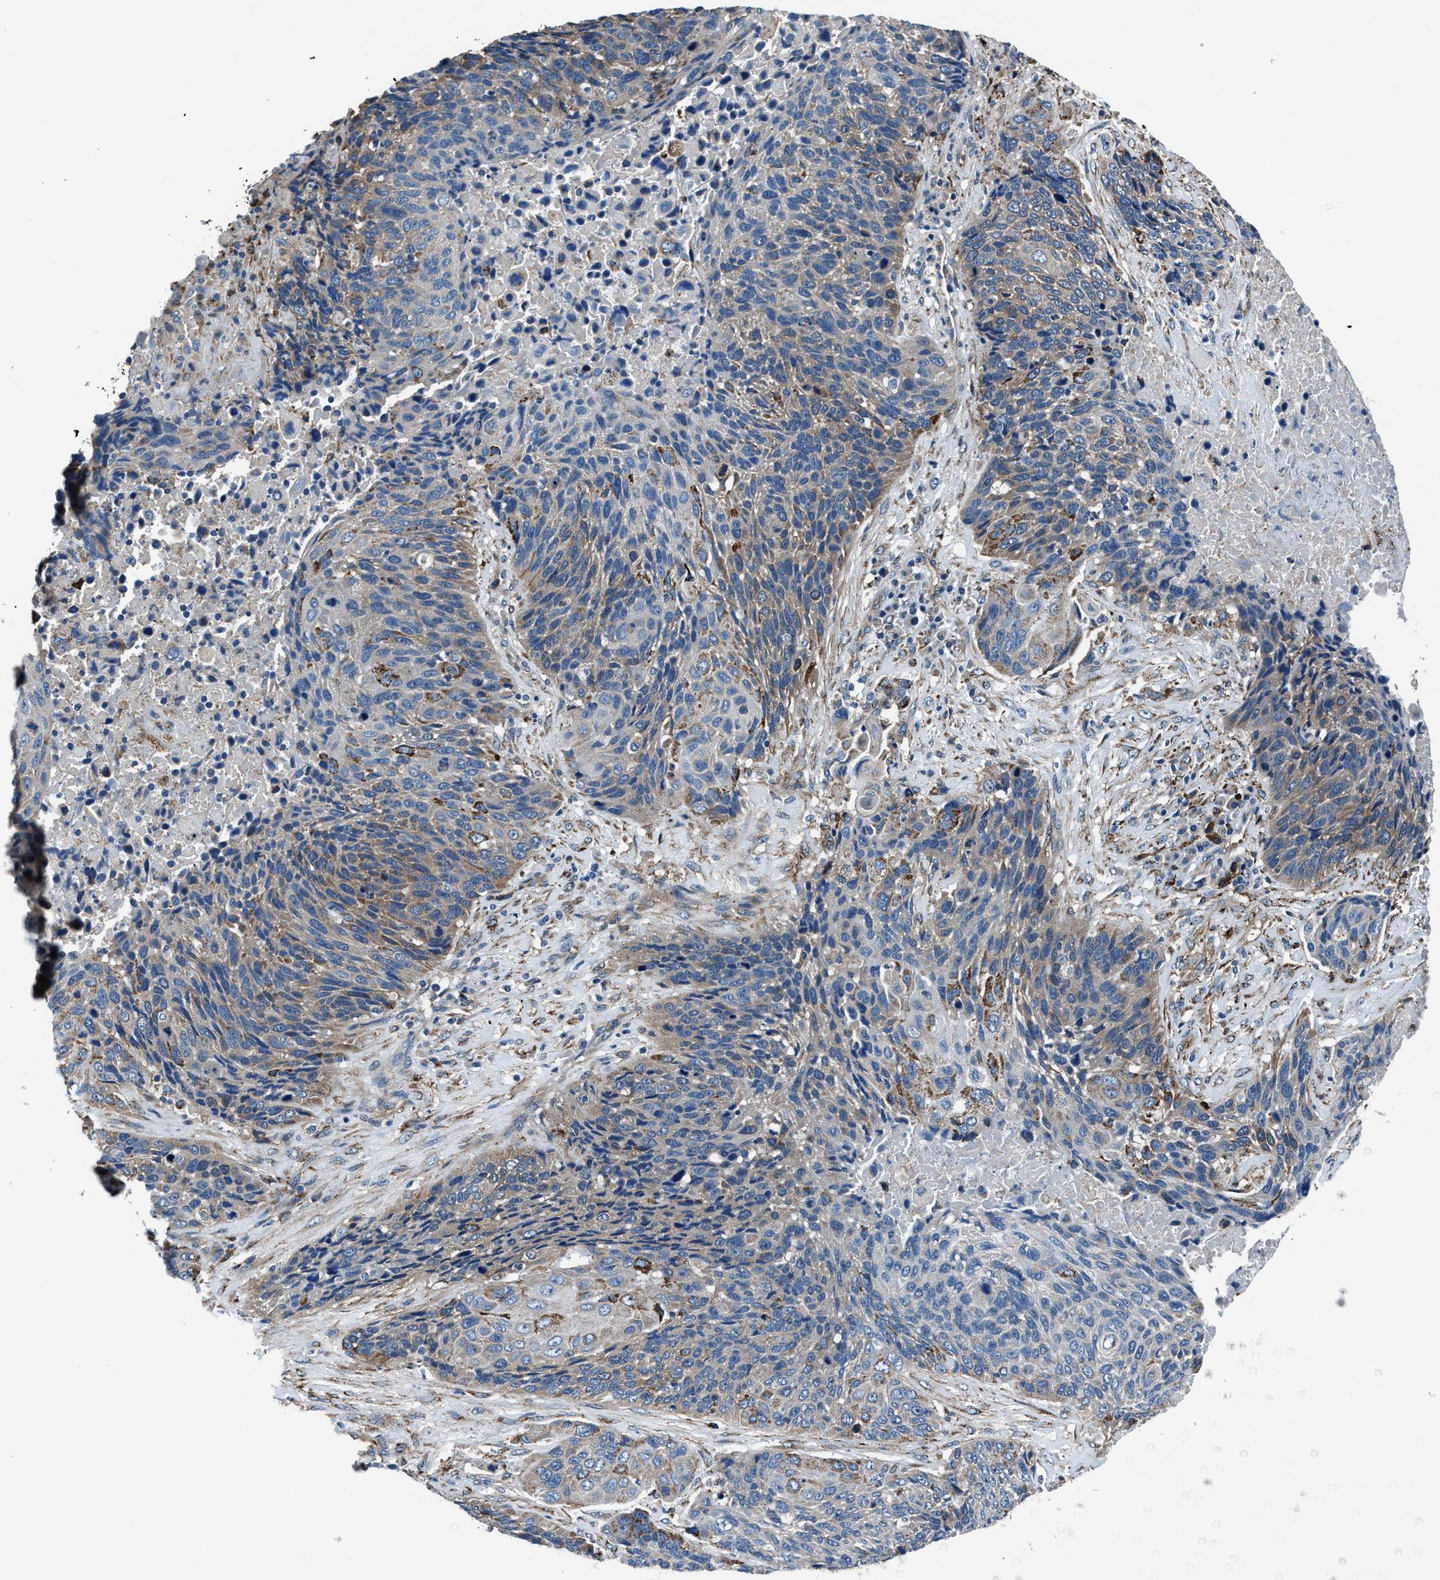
{"staining": {"intensity": "weak", "quantity": "25%-75%", "location": "cytoplasmic/membranous"}, "tissue": "lung cancer", "cell_type": "Tumor cells", "image_type": "cancer", "snomed": [{"axis": "morphology", "description": "Squamous cell carcinoma, NOS"}, {"axis": "topography", "description": "Lung"}], "caption": "Lung cancer tissue displays weak cytoplasmic/membranous positivity in approximately 25%-75% of tumor cells (Stains: DAB (3,3'-diaminobenzidine) in brown, nuclei in blue, Microscopy: brightfield microscopy at high magnification).", "gene": "PRTFDC1", "patient": {"sex": "male", "age": 66}}